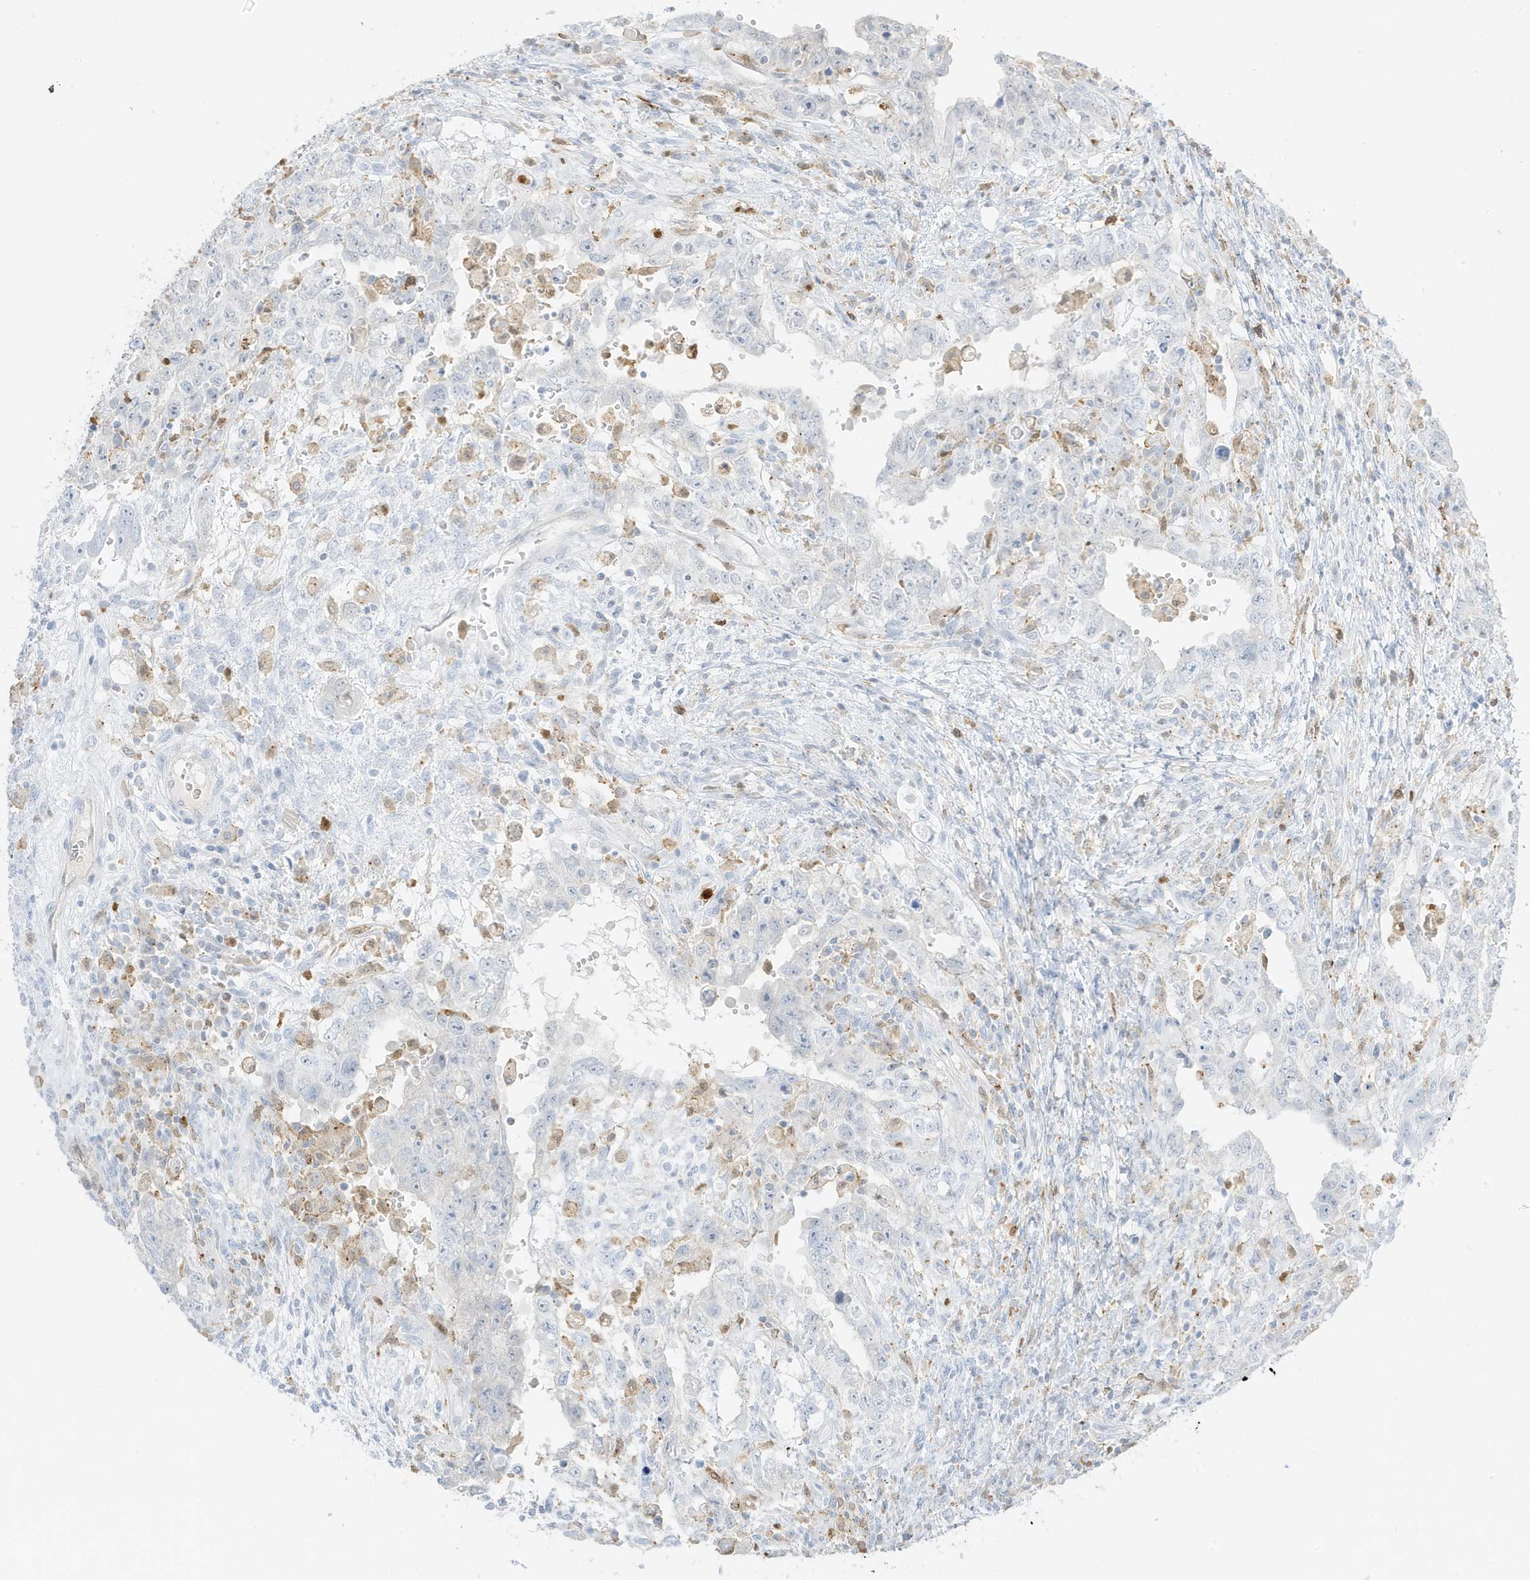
{"staining": {"intensity": "negative", "quantity": "none", "location": "none"}, "tissue": "testis cancer", "cell_type": "Tumor cells", "image_type": "cancer", "snomed": [{"axis": "morphology", "description": "Carcinoma, Embryonal, NOS"}, {"axis": "topography", "description": "Testis"}], "caption": "This micrograph is of testis cancer stained with immunohistochemistry to label a protein in brown with the nuclei are counter-stained blue. There is no positivity in tumor cells. Nuclei are stained in blue.", "gene": "GCA", "patient": {"sex": "male", "age": 26}}